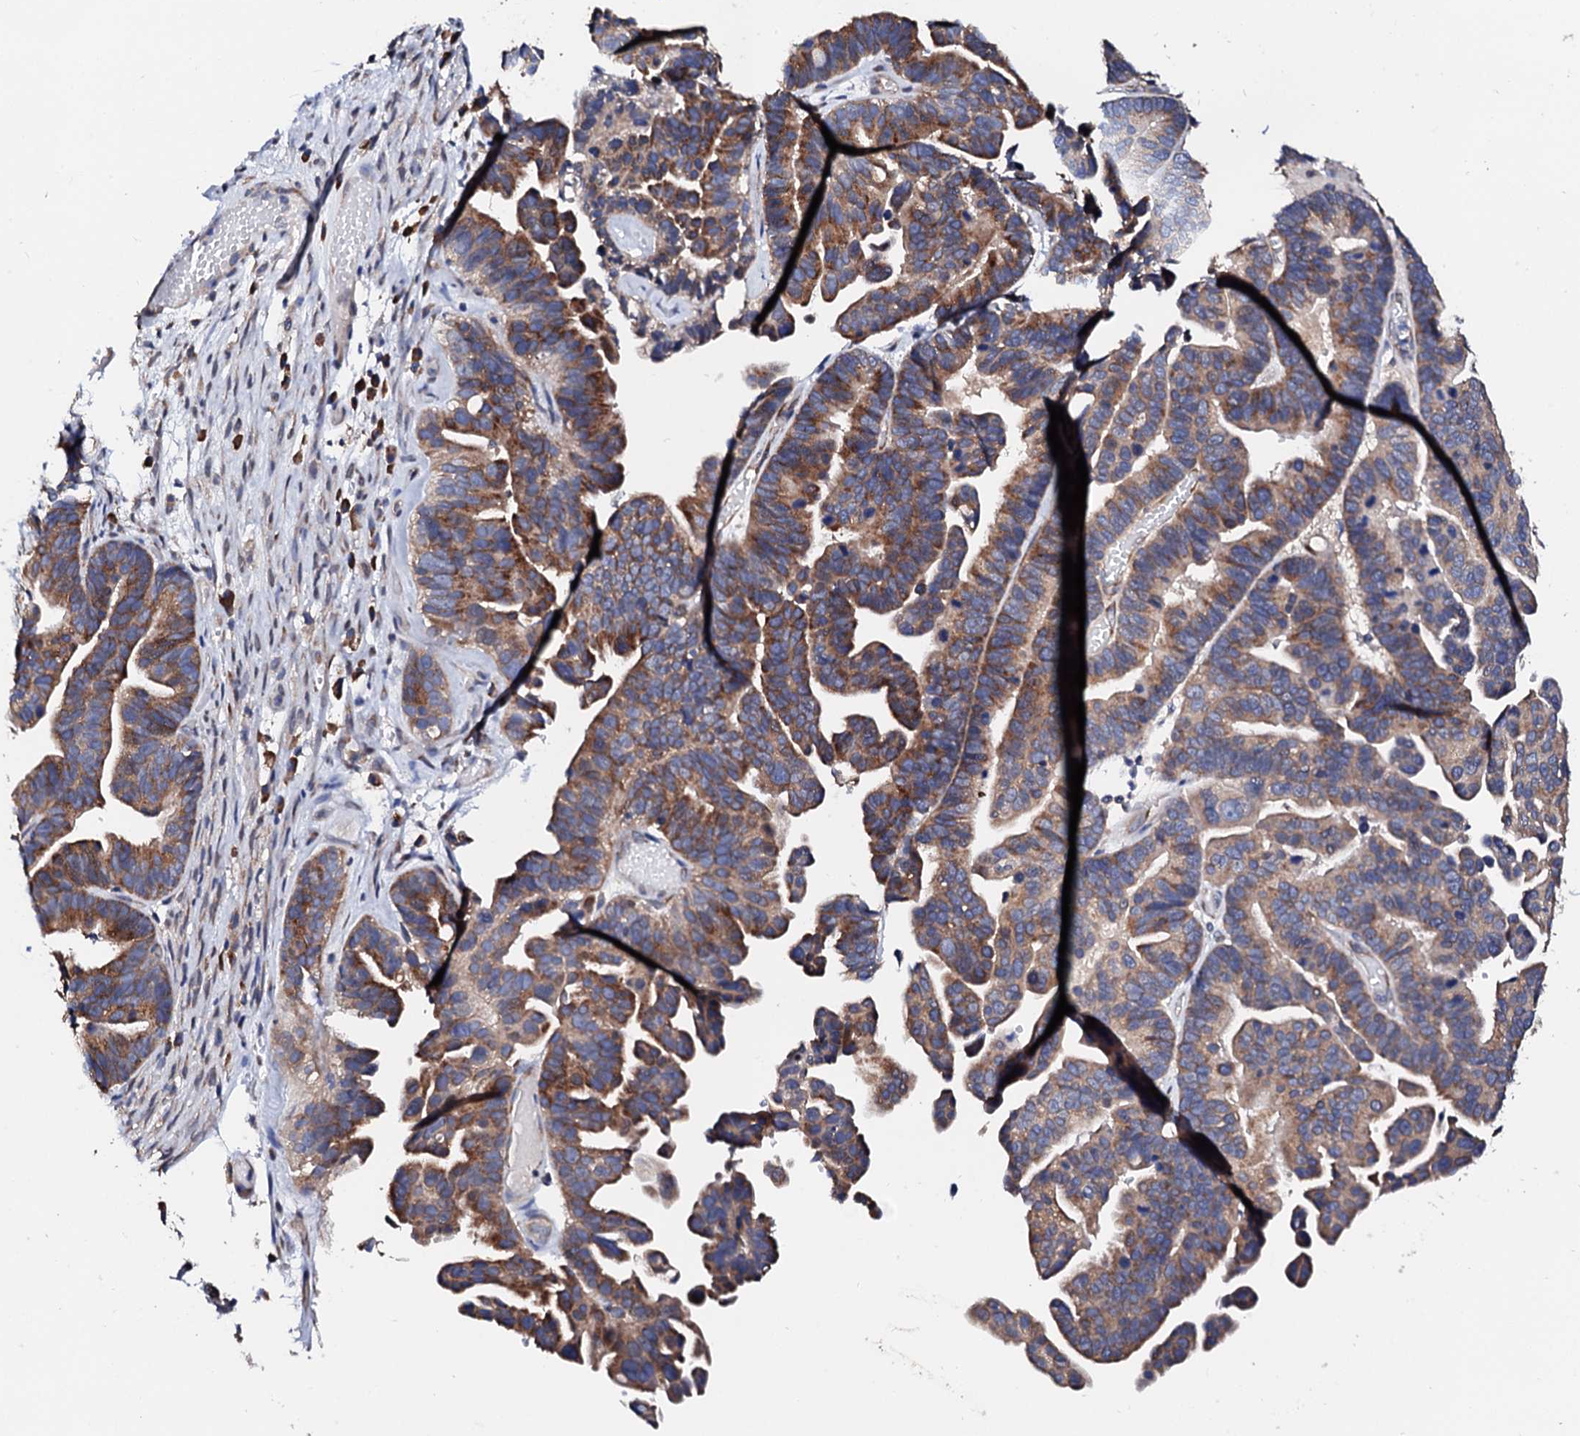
{"staining": {"intensity": "moderate", "quantity": ">75%", "location": "cytoplasmic/membranous"}, "tissue": "ovarian cancer", "cell_type": "Tumor cells", "image_type": "cancer", "snomed": [{"axis": "morphology", "description": "Cystadenocarcinoma, serous, NOS"}, {"axis": "topography", "description": "Ovary"}], "caption": "High-magnification brightfield microscopy of ovarian cancer (serous cystadenocarcinoma) stained with DAB (3,3'-diaminobenzidine) (brown) and counterstained with hematoxylin (blue). tumor cells exhibit moderate cytoplasmic/membranous staining is present in approximately>75% of cells.", "gene": "NUP58", "patient": {"sex": "female", "age": 56}}